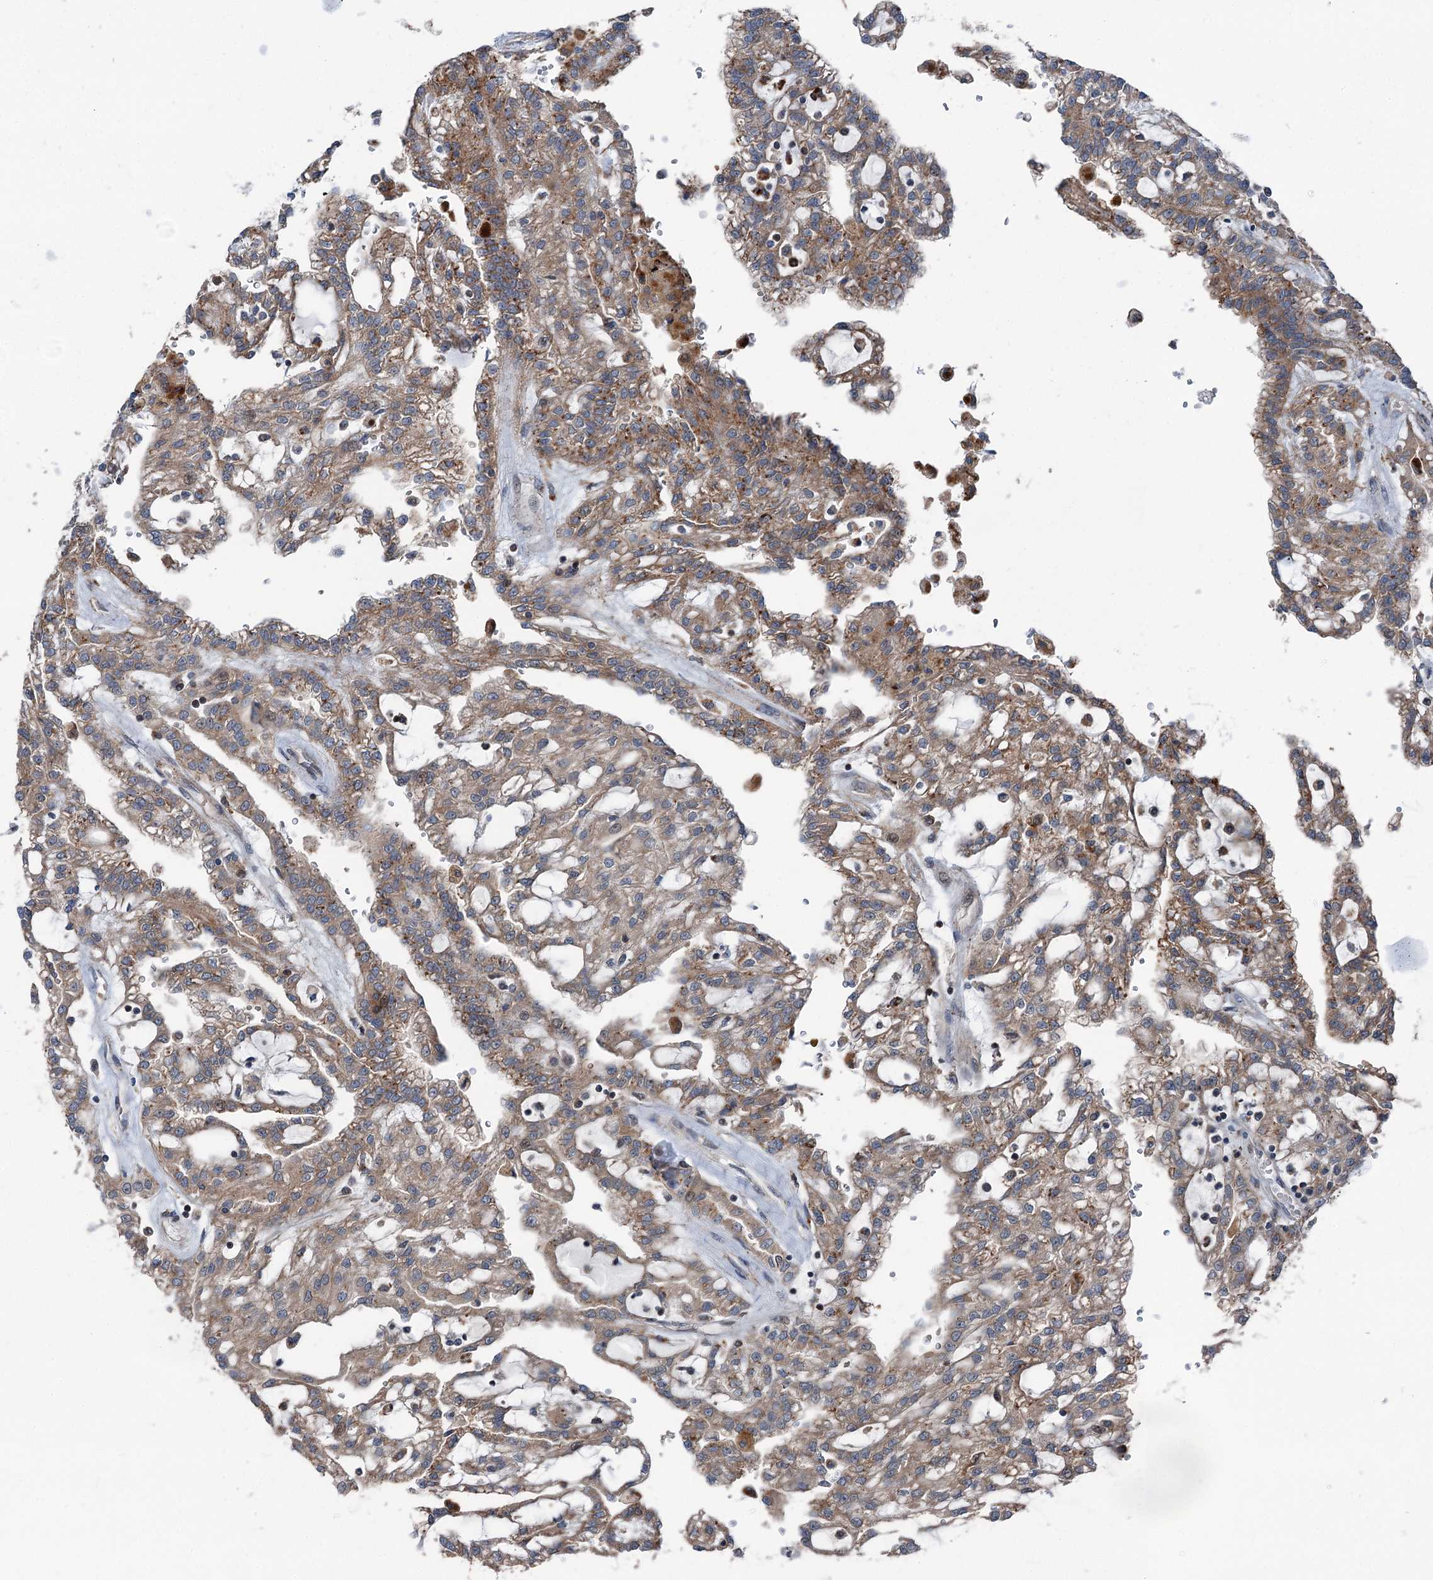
{"staining": {"intensity": "moderate", "quantity": ">75%", "location": "cytoplasmic/membranous"}, "tissue": "renal cancer", "cell_type": "Tumor cells", "image_type": "cancer", "snomed": [{"axis": "morphology", "description": "Adenocarcinoma, NOS"}, {"axis": "topography", "description": "Kidney"}], "caption": "This micrograph displays IHC staining of renal adenocarcinoma, with medium moderate cytoplasmic/membranous expression in about >75% of tumor cells.", "gene": "POLR1D", "patient": {"sex": "male", "age": 63}}